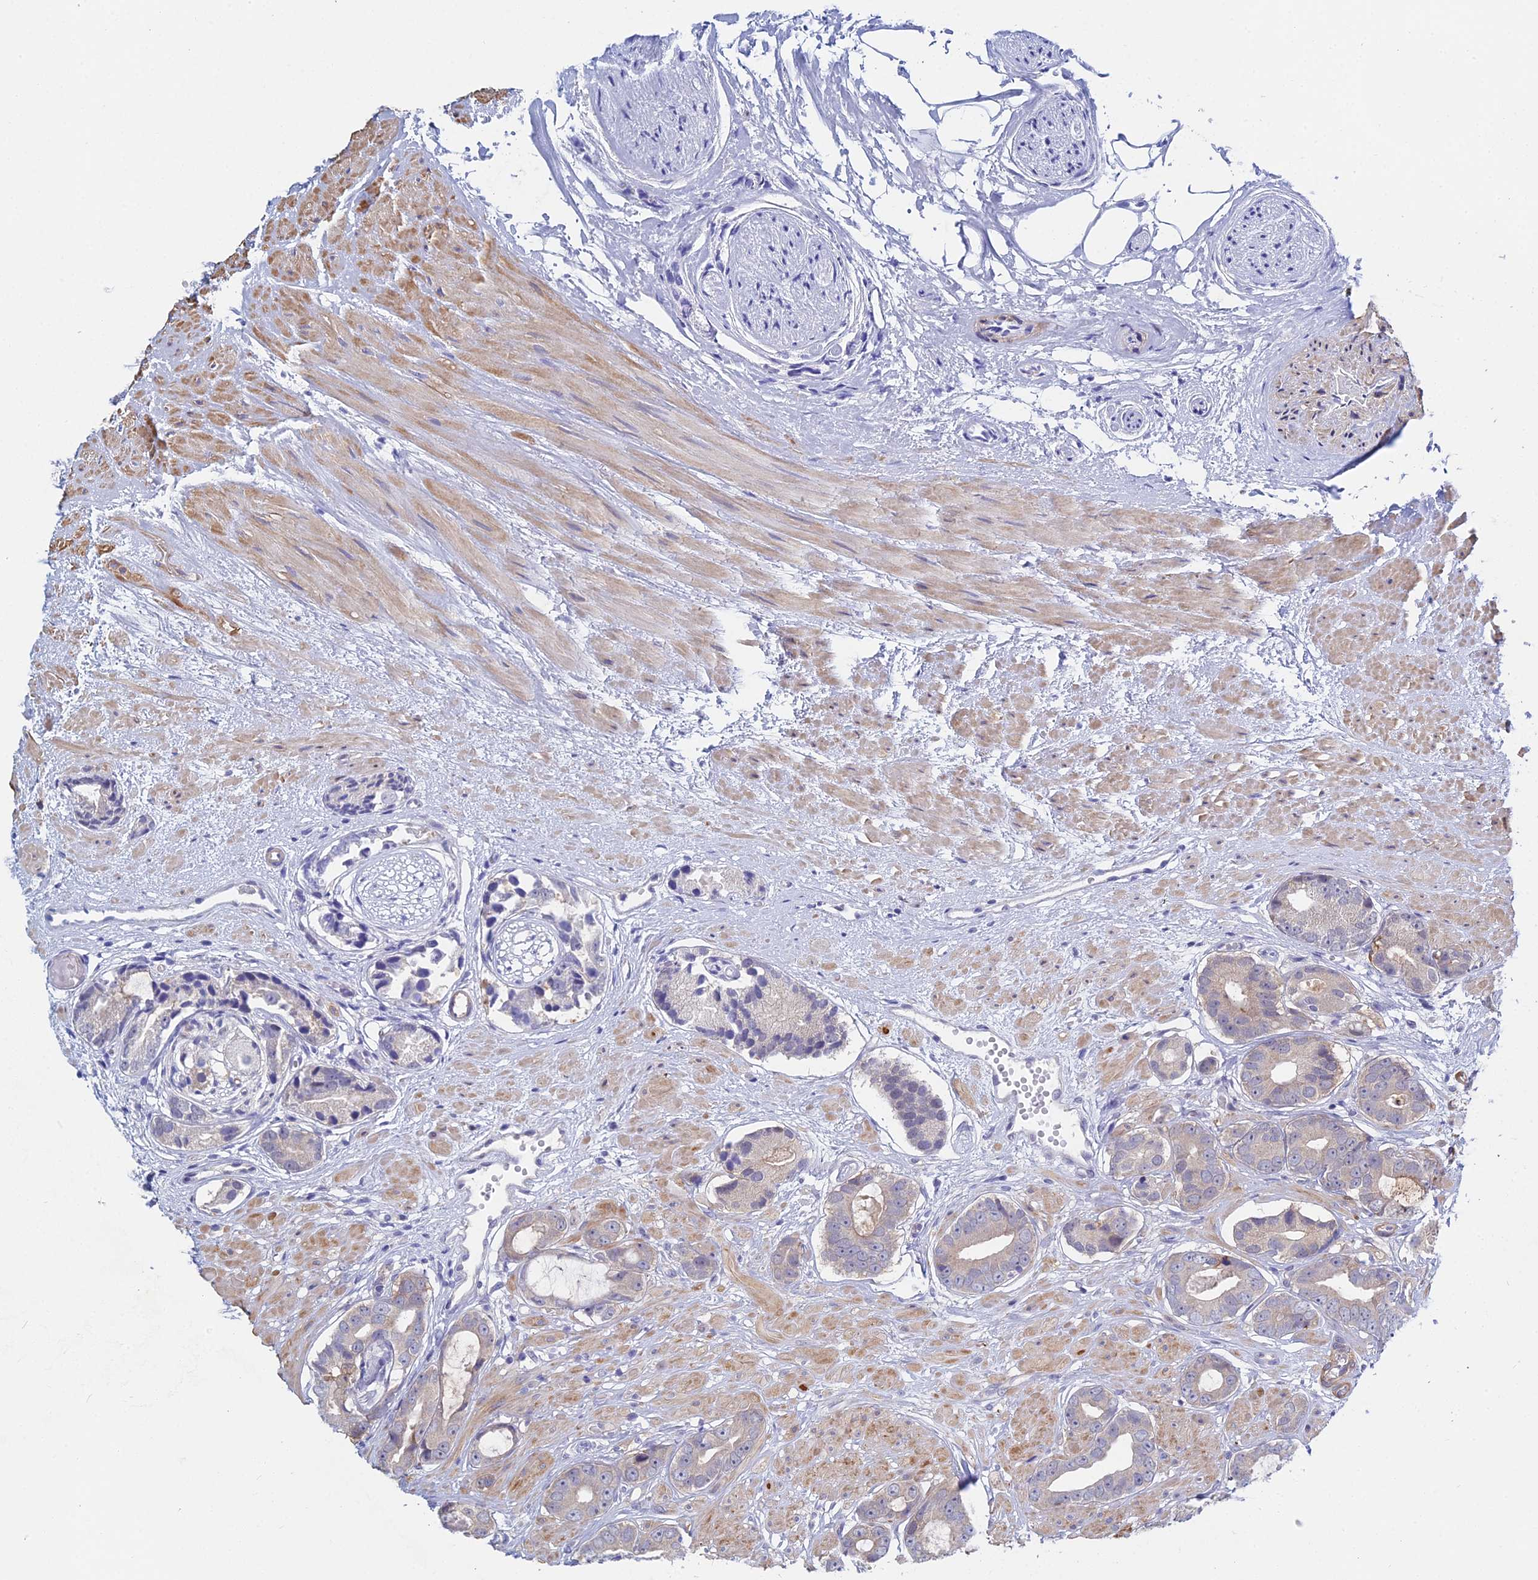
{"staining": {"intensity": "negative", "quantity": "none", "location": "none"}, "tissue": "prostate cancer", "cell_type": "Tumor cells", "image_type": "cancer", "snomed": [{"axis": "morphology", "description": "Adenocarcinoma, Low grade"}, {"axis": "topography", "description": "Prostate"}], "caption": "An immunohistochemistry (IHC) histopathology image of adenocarcinoma (low-grade) (prostate) is shown. There is no staining in tumor cells of adenocarcinoma (low-grade) (prostate). (DAB IHC with hematoxylin counter stain).", "gene": "DNAH14", "patient": {"sex": "male", "age": 64}}